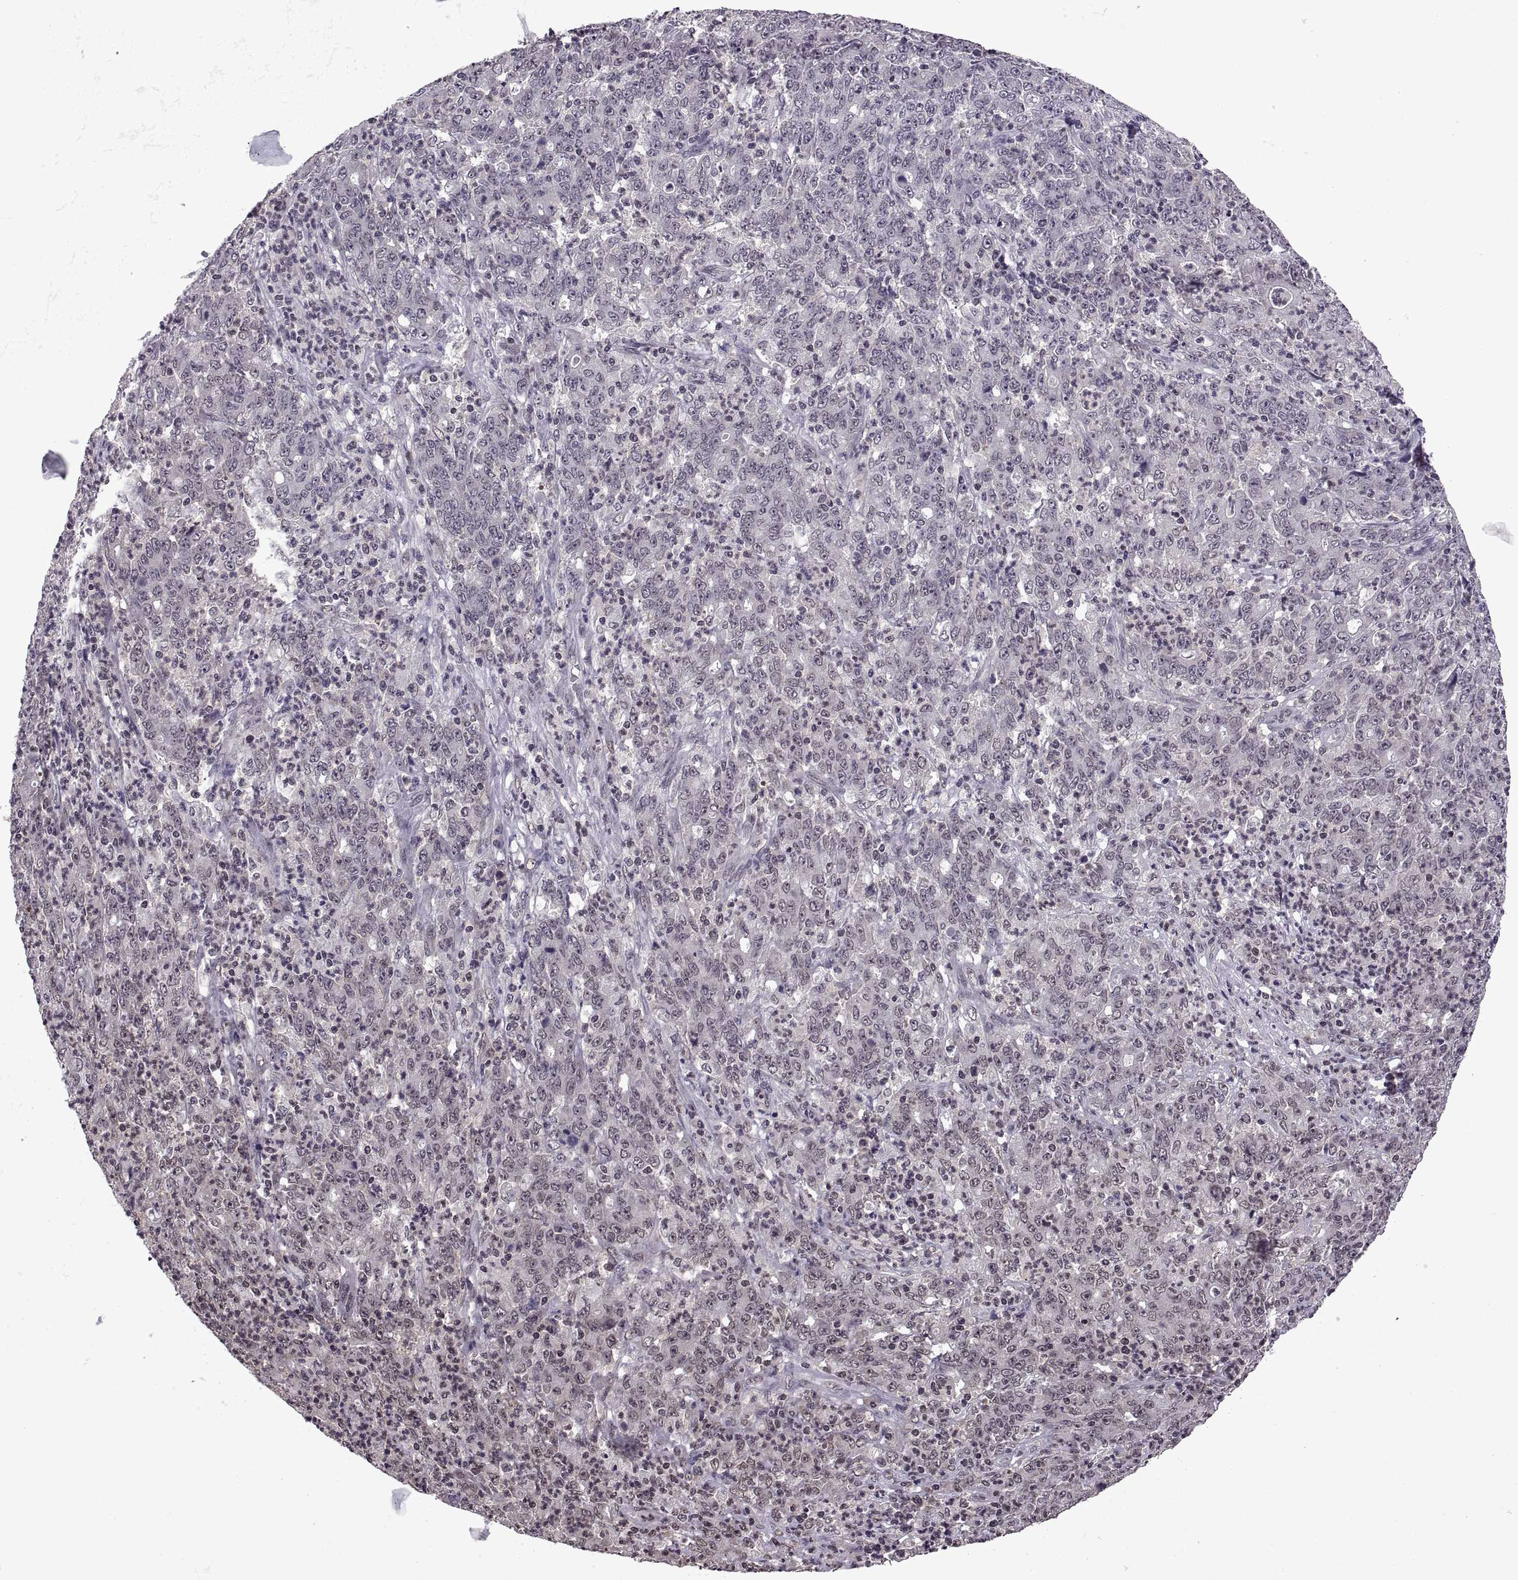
{"staining": {"intensity": "negative", "quantity": "none", "location": "none"}, "tissue": "stomach cancer", "cell_type": "Tumor cells", "image_type": "cancer", "snomed": [{"axis": "morphology", "description": "Adenocarcinoma, NOS"}, {"axis": "topography", "description": "Stomach, lower"}], "caption": "Tumor cells are negative for protein expression in human stomach adenocarcinoma.", "gene": "INTS3", "patient": {"sex": "female", "age": 71}}